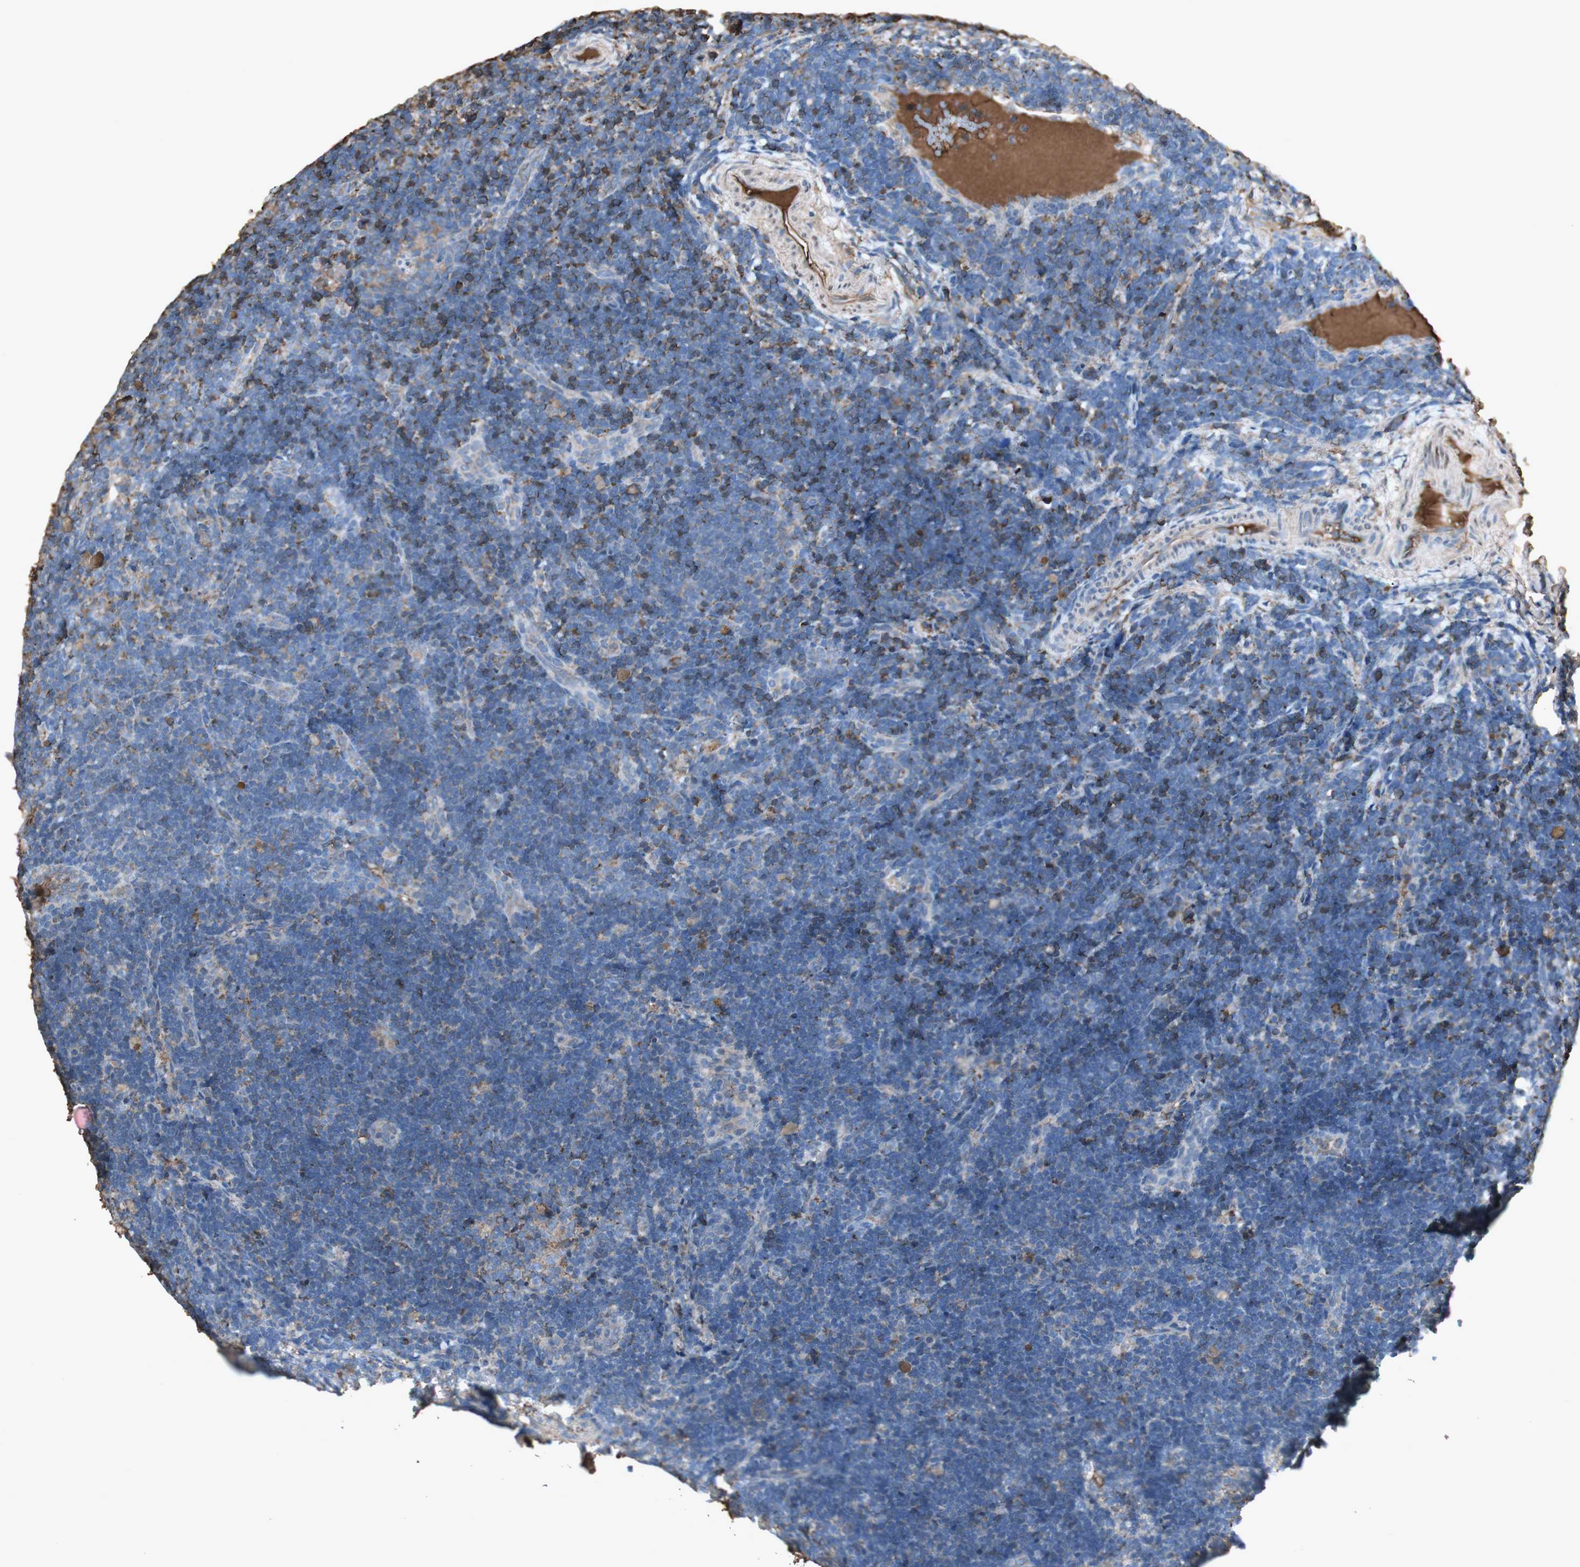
{"staining": {"intensity": "negative", "quantity": "none", "location": "none"}, "tissue": "lymph node", "cell_type": "Non-germinal center cells", "image_type": "normal", "snomed": [{"axis": "morphology", "description": "Normal tissue, NOS"}, {"axis": "topography", "description": "Lymph node"}], "caption": "DAB (3,3'-diaminobenzidine) immunohistochemical staining of normal human lymph node displays no significant expression in non-germinal center cells.", "gene": "MMP14", "patient": {"sex": "female", "age": 14}}